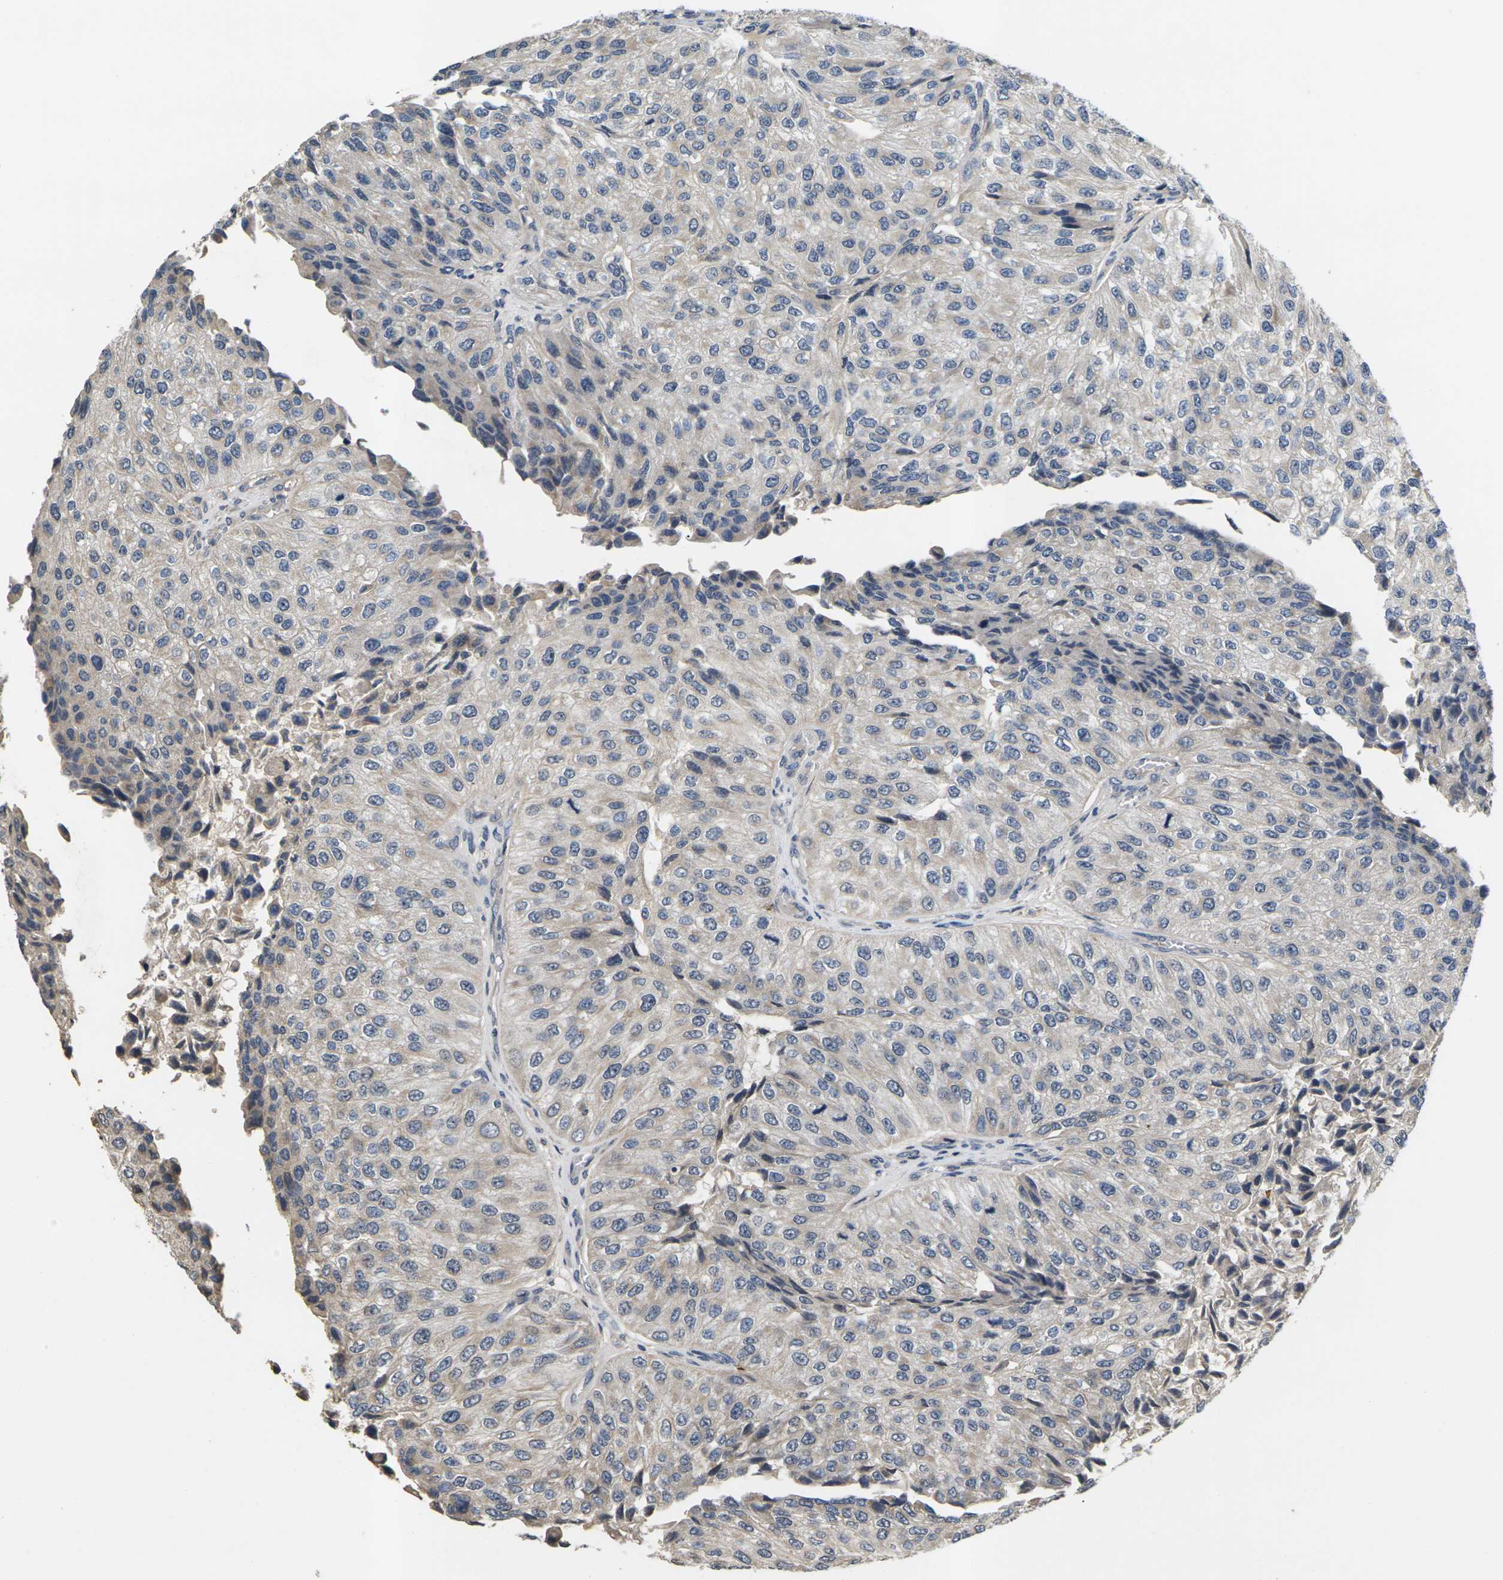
{"staining": {"intensity": "negative", "quantity": "none", "location": "none"}, "tissue": "urothelial cancer", "cell_type": "Tumor cells", "image_type": "cancer", "snomed": [{"axis": "morphology", "description": "Urothelial carcinoma, High grade"}, {"axis": "topography", "description": "Kidney"}, {"axis": "topography", "description": "Urinary bladder"}], "caption": "DAB immunohistochemical staining of human urothelial cancer displays no significant expression in tumor cells.", "gene": "SLC2A2", "patient": {"sex": "male", "age": 77}}